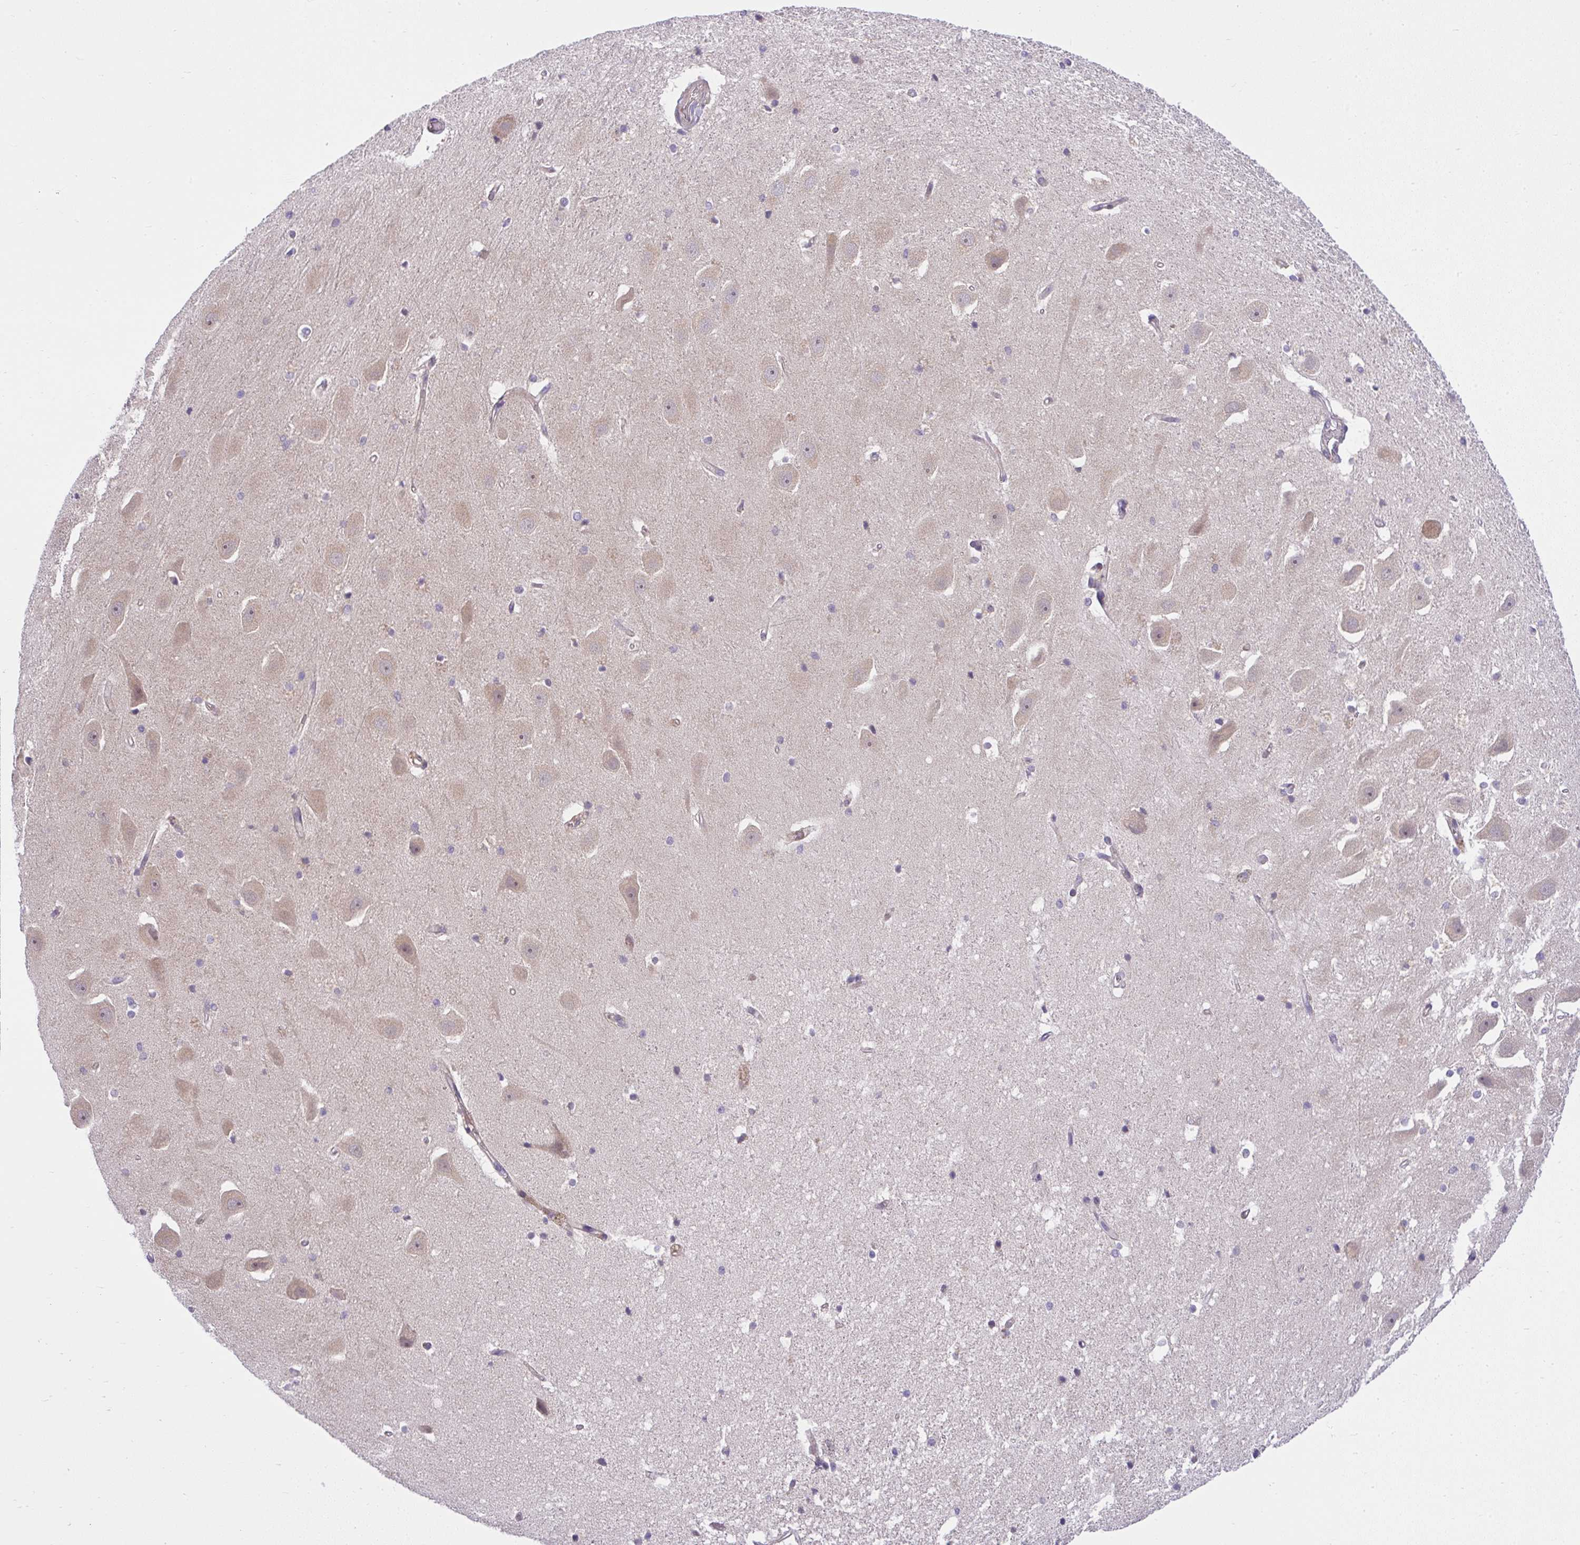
{"staining": {"intensity": "negative", "quantity": "none", "location": "none"}, "tissue": "hippocampus", "cell_type": "Glial cells", "image_type": "normal", "snomed": [{"axis": "morphology", "description": "Normal tissue, NOS"}, {"axis": "topography", "description": "Hippocampus"}], "caption": "Glial cells are negative for protein expression in benign human hippocampus. (DAB IHC visualized using brightfield microscopy, high magnification).", "gene": "CHIA", "patient": {"sex": "male", "age": 63}}